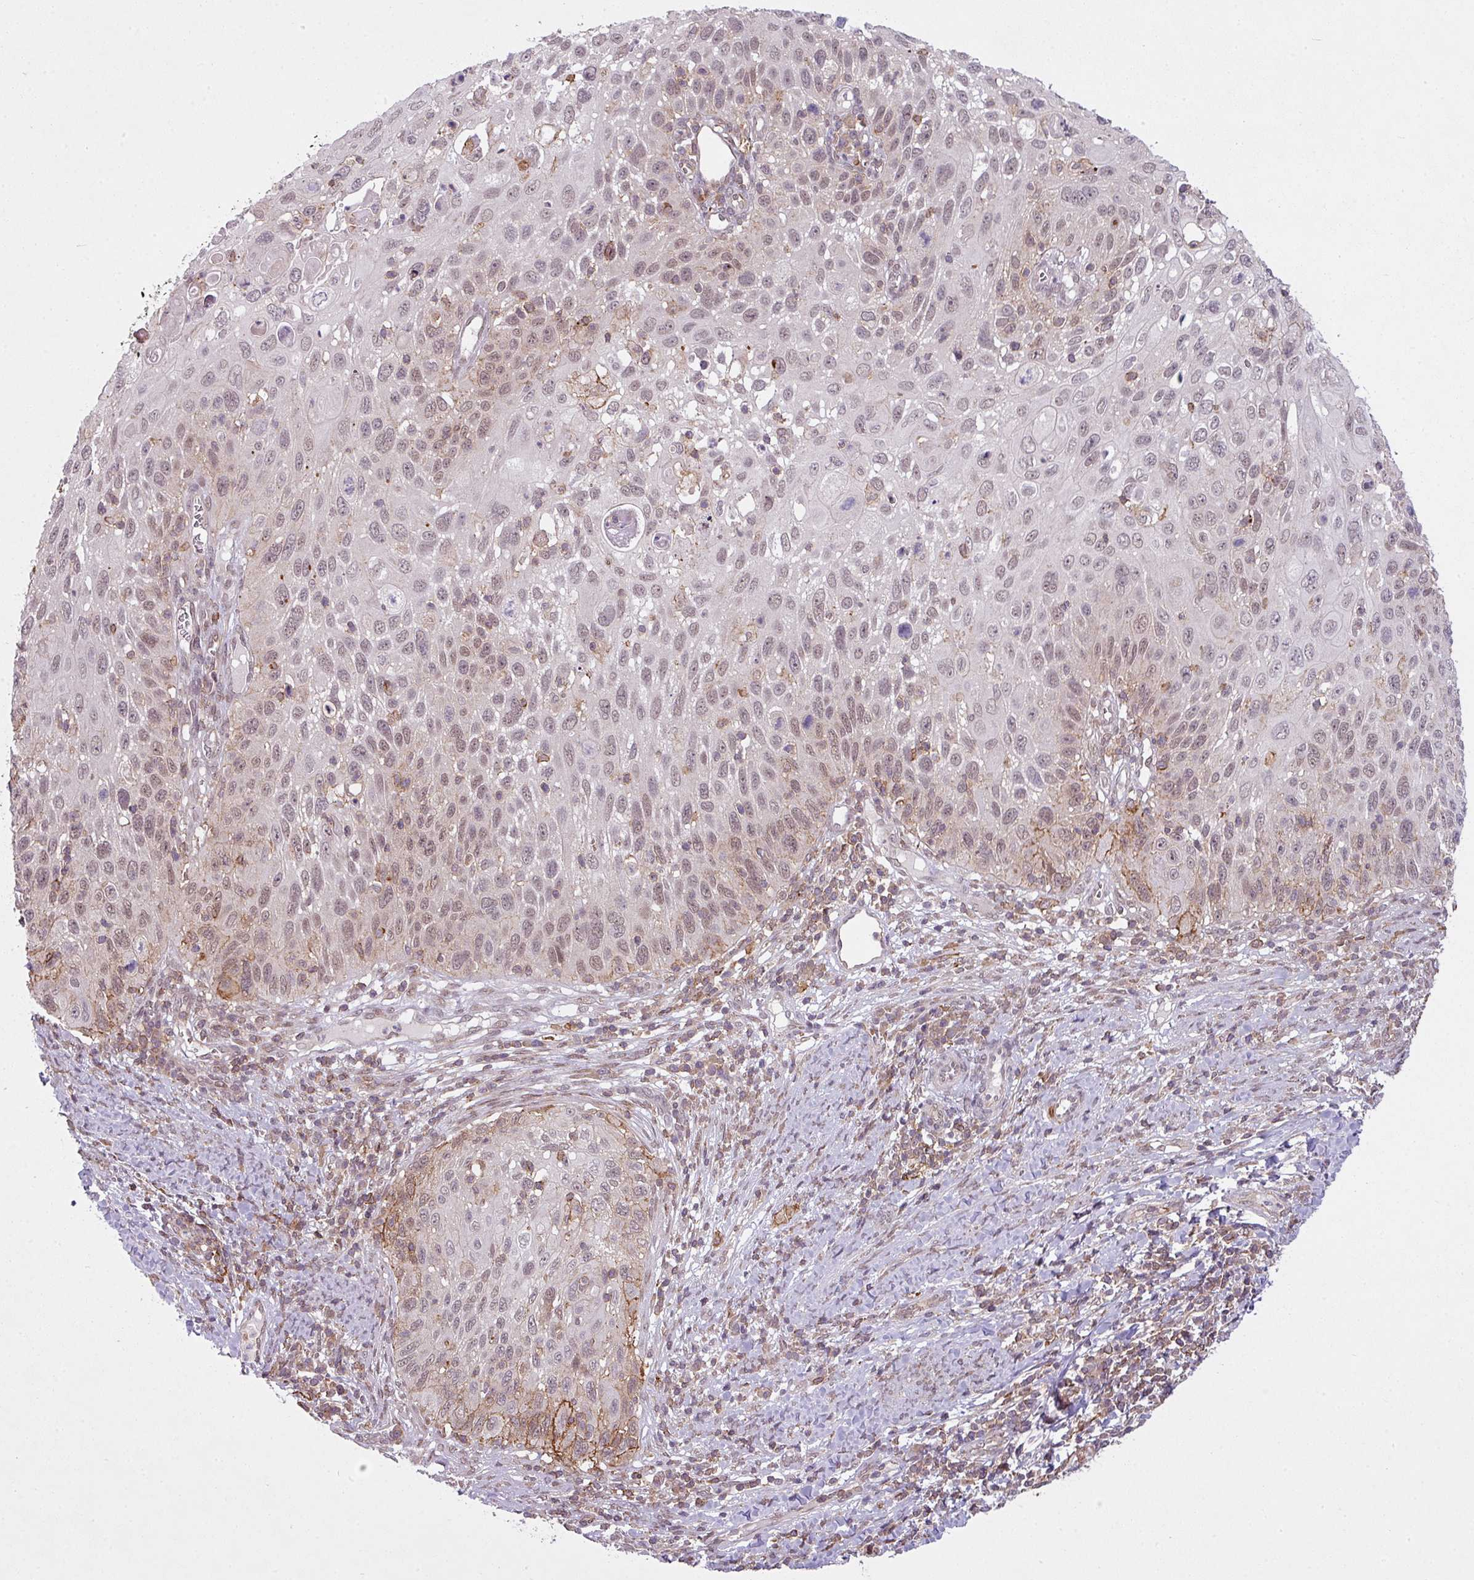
{"staining": {"intensity": "weak", "quantity": "25%-75%", "location": "nuclear"}, "tissue": "cervical cancer", "cell_type": "Tumor cells", "image_type": "cancer", "snomed": [{"axis": "morphology", "description": "Squamous cell carcinoma, NOS"}, {"axis": "topography", "description": "Cervix"}], "caption": "Tumor cells display low levels of weak nuclear staining in approximately 25%-75% of cells in cervical cancer.", "gene": "ZC2HC1C", "patient": {"sex": "female", "age": 70}}